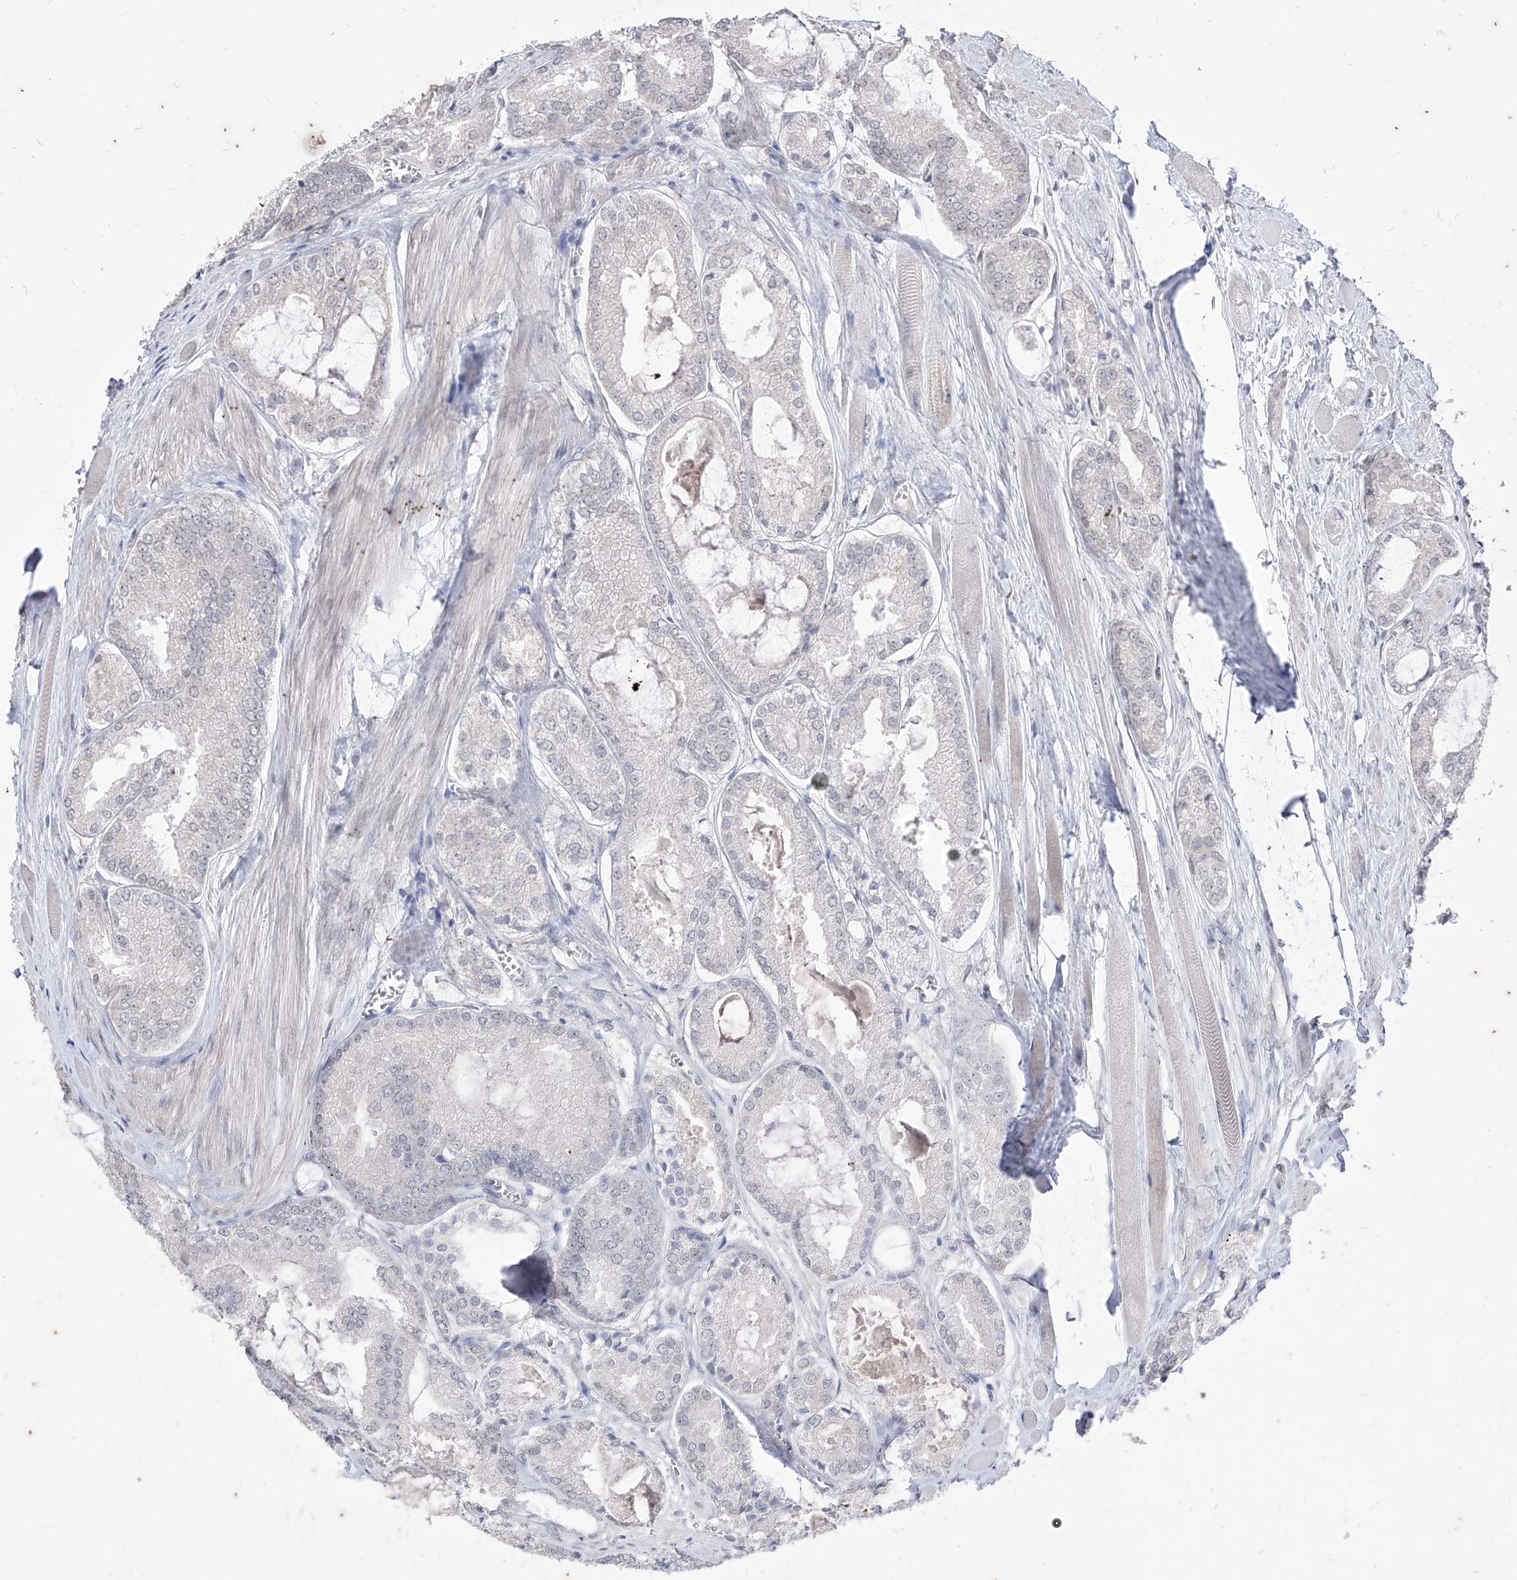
{"staining": {"intensity": "negative", "quantity": "none", "location": "none"}, "tissue": "prostate cancer", "cell_type": "Tumor cells", "image_type": "cancer", "snomed": [{"axis": "morphology", "description": "Adenocarcinoma, Low grade"}, {"axis": "topography", "description": "Prostate"}], "caption": "A high-resolution photomicrograph shows immunohistochemistry staining of prostate cancer (adenocarcinoma (low-grade)), which reveals no significant staining in tumor cells.", "gene": "PHF20L1", "patient": {"sex": "male", "age": 67}}